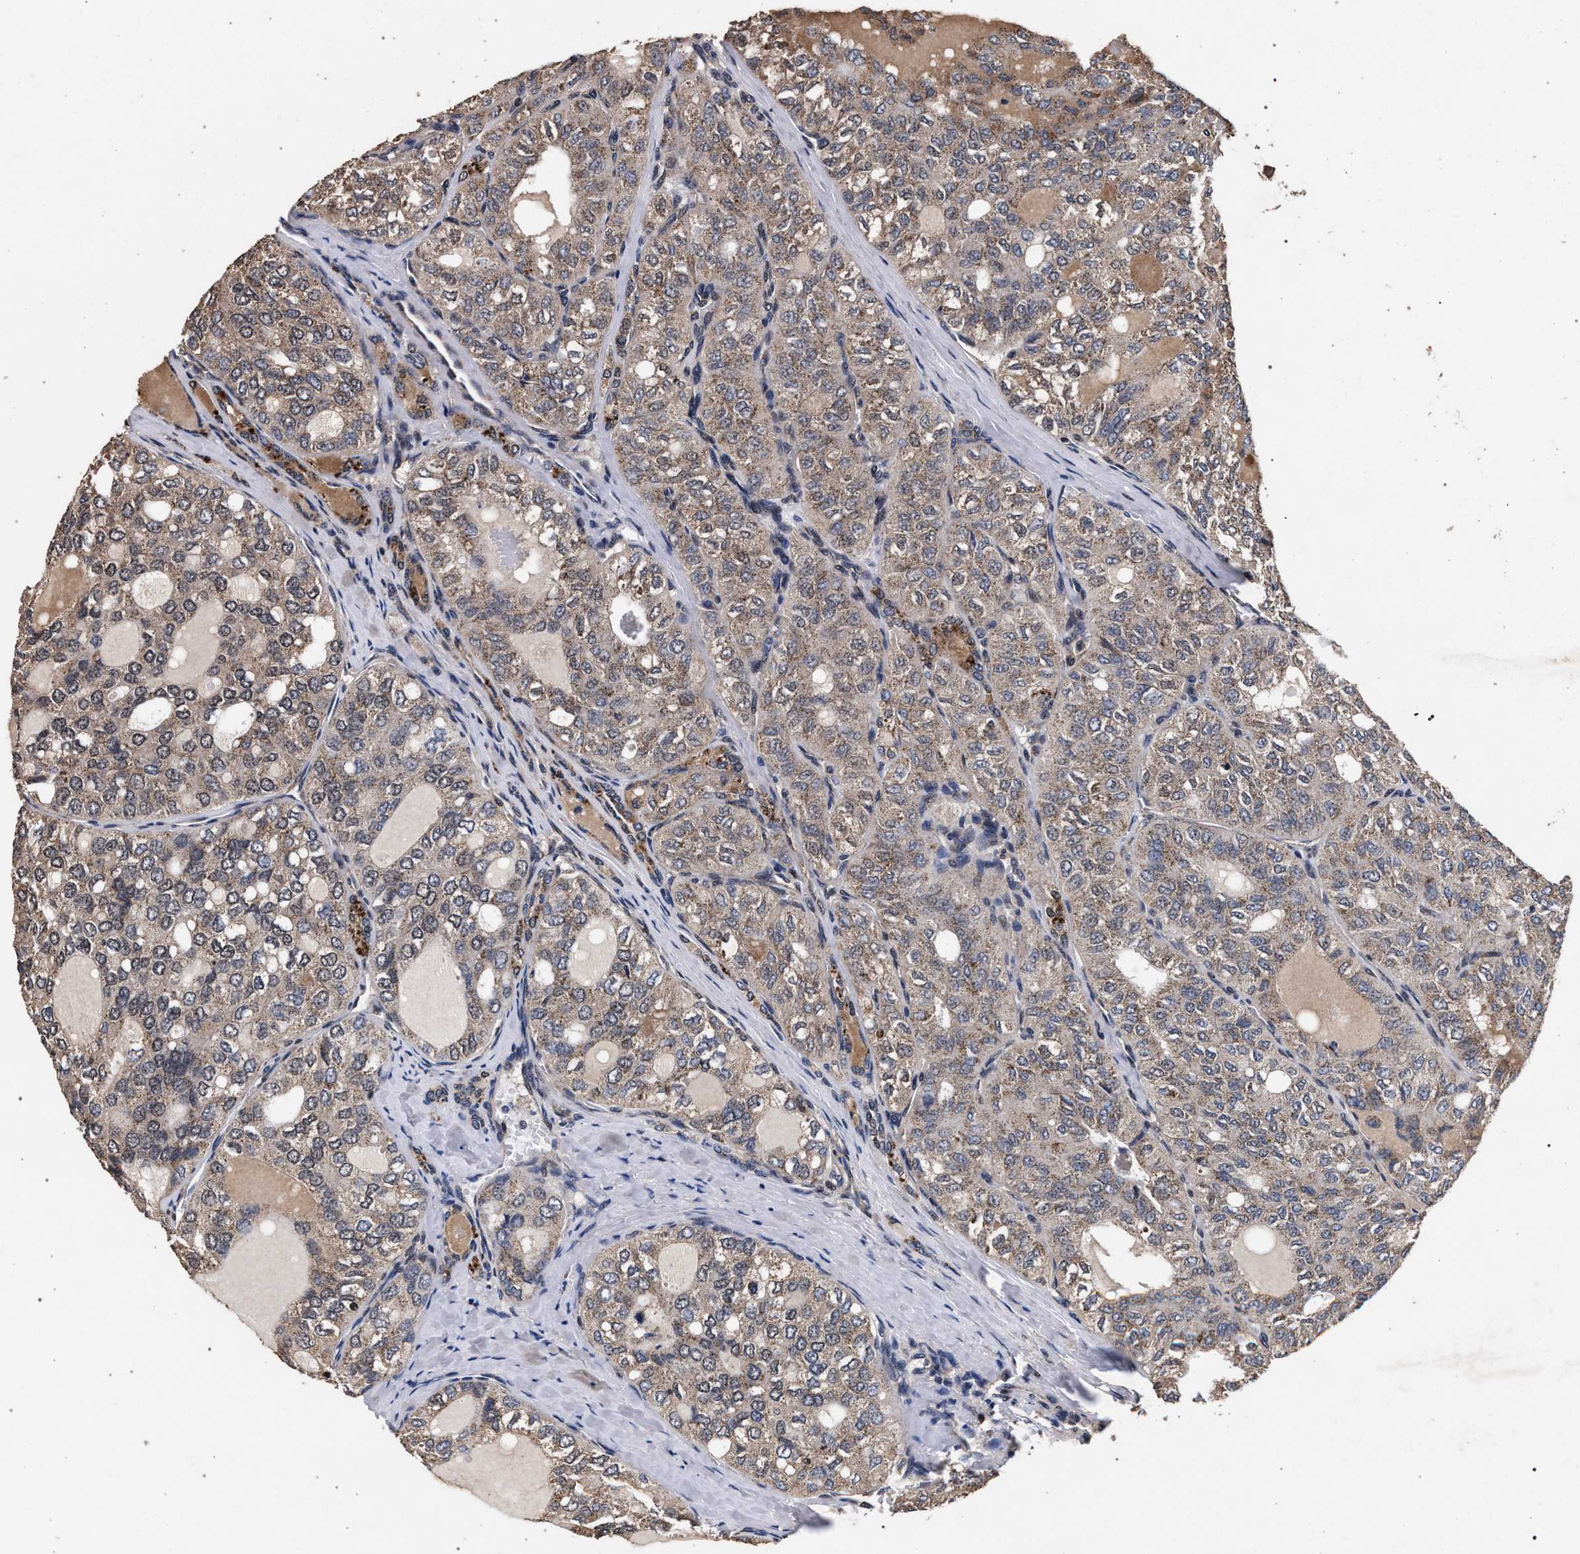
{"staining": {"intensity": "moderate", "quantity": ">75%", "location": "cytoplasmic/membranous"}, "tissue": "thyroid cancer", "cell_type": "Tumor cells", "image_type": "cancer", "snomed": [{"axis": "morphology", "description": "Follicular adenoma carcinoma, NOS"}, {"axis": "topography", "description": "Thyroid gland"}], "caption": "A histopathology image of thyroid follicular adenoma carcinoma stained for a protein exhibits moderate cytoplasmic/membranous brown staining in tumor cells.", "gene": "ACOX1", "patient": {"sex": "male", "age": 75}}